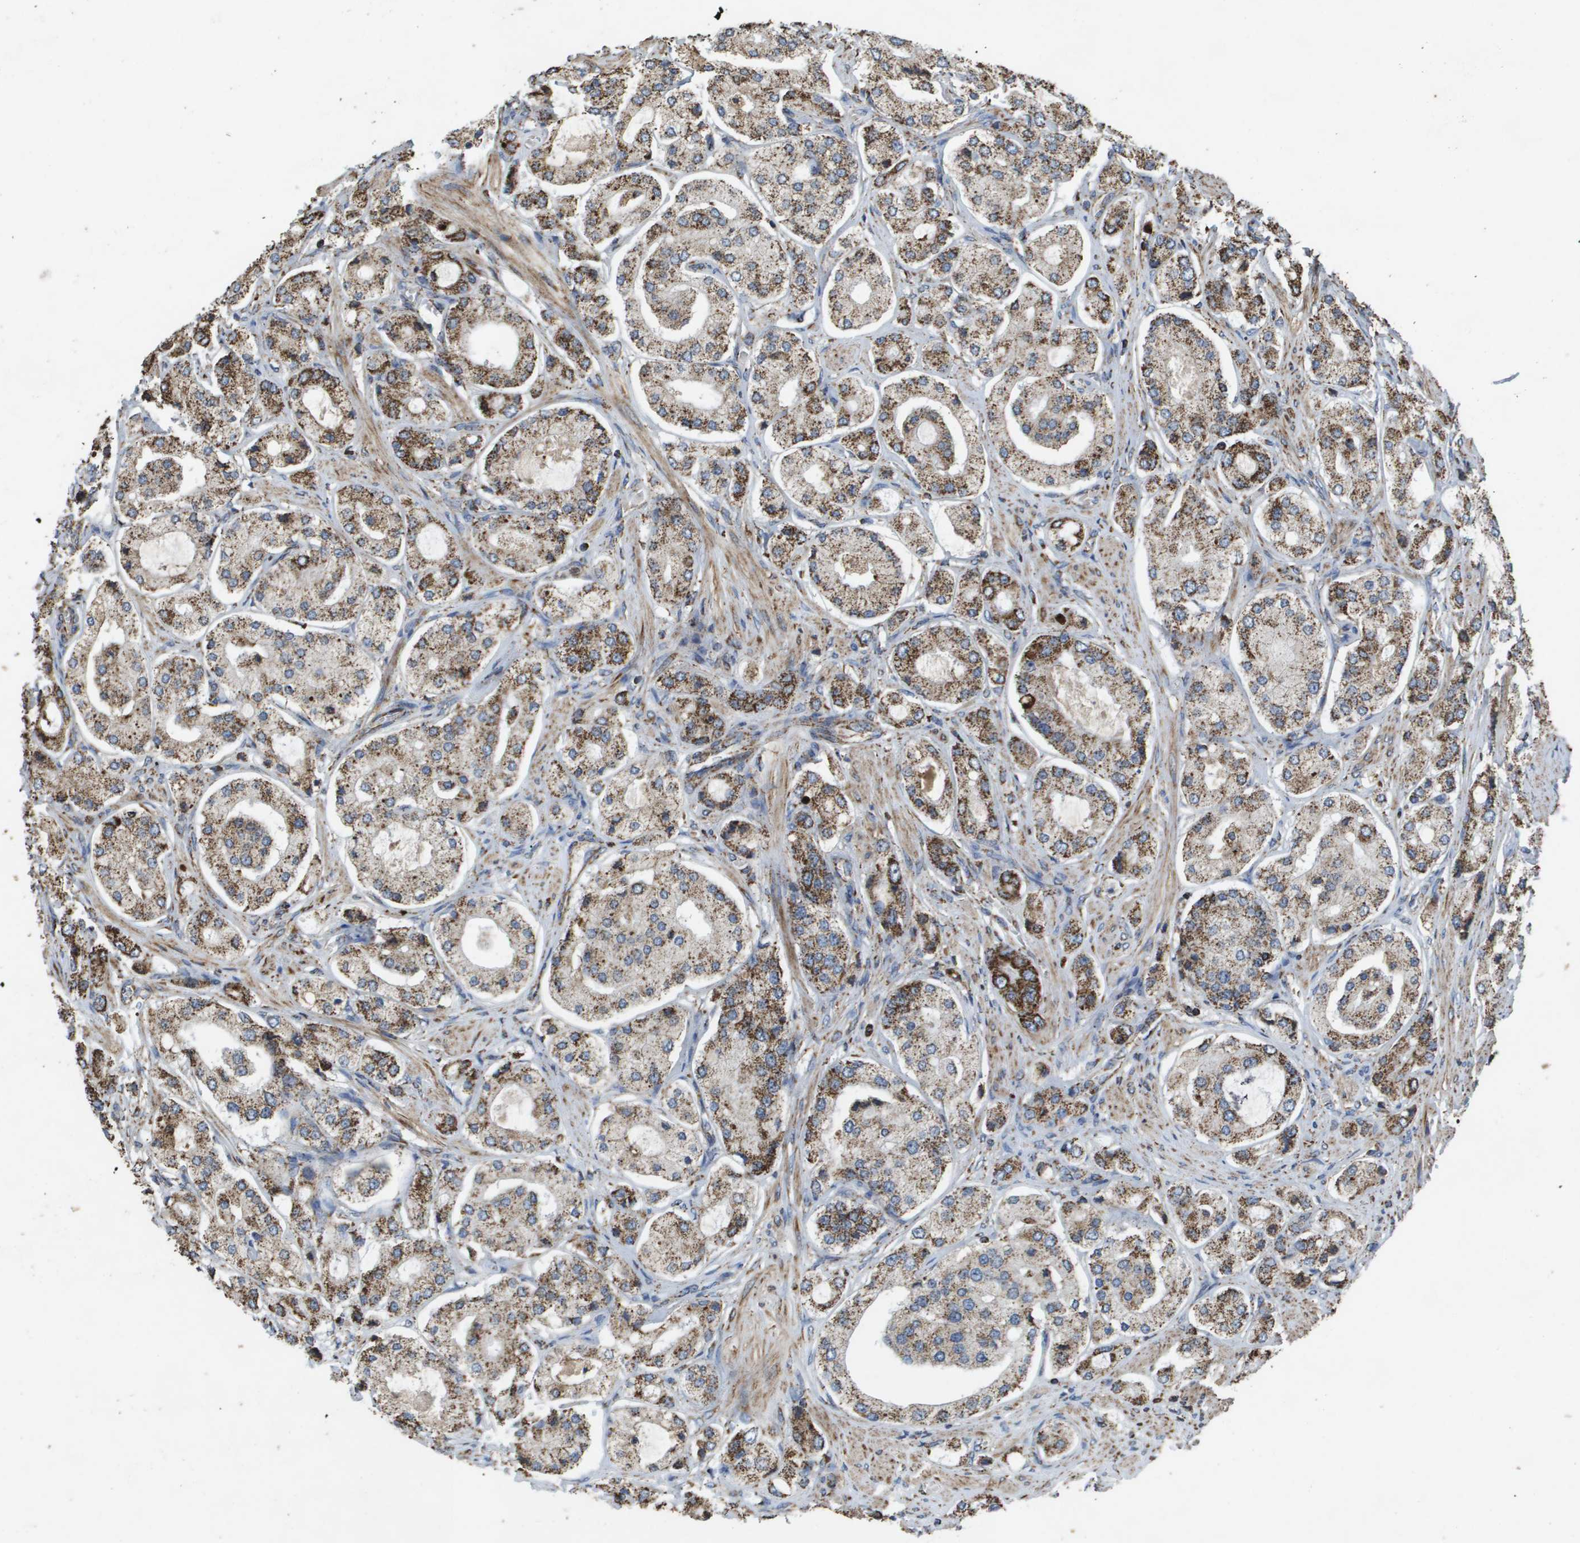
{"staining": {"intensity": "strong", "quantity": ">75%", "location": "cytoplasmic/membranous"}, "tissue": "prostate cancer", "cell_type": "Tumor cells", "image_type": "cancer", "snomed": [{"axis": "morphology", "description": "Adenocarcinoma, High grade"}, {"axis": "topography", "description": "Prostate"}], "caption": "A brown stain highlights strong cytoplasmic/membranous expression of a protein in human prostate adenocarcinoma (high-grade) tumor cells.", "gene": "HSPE1", "patient": {"sex": "male", "age": 65}}